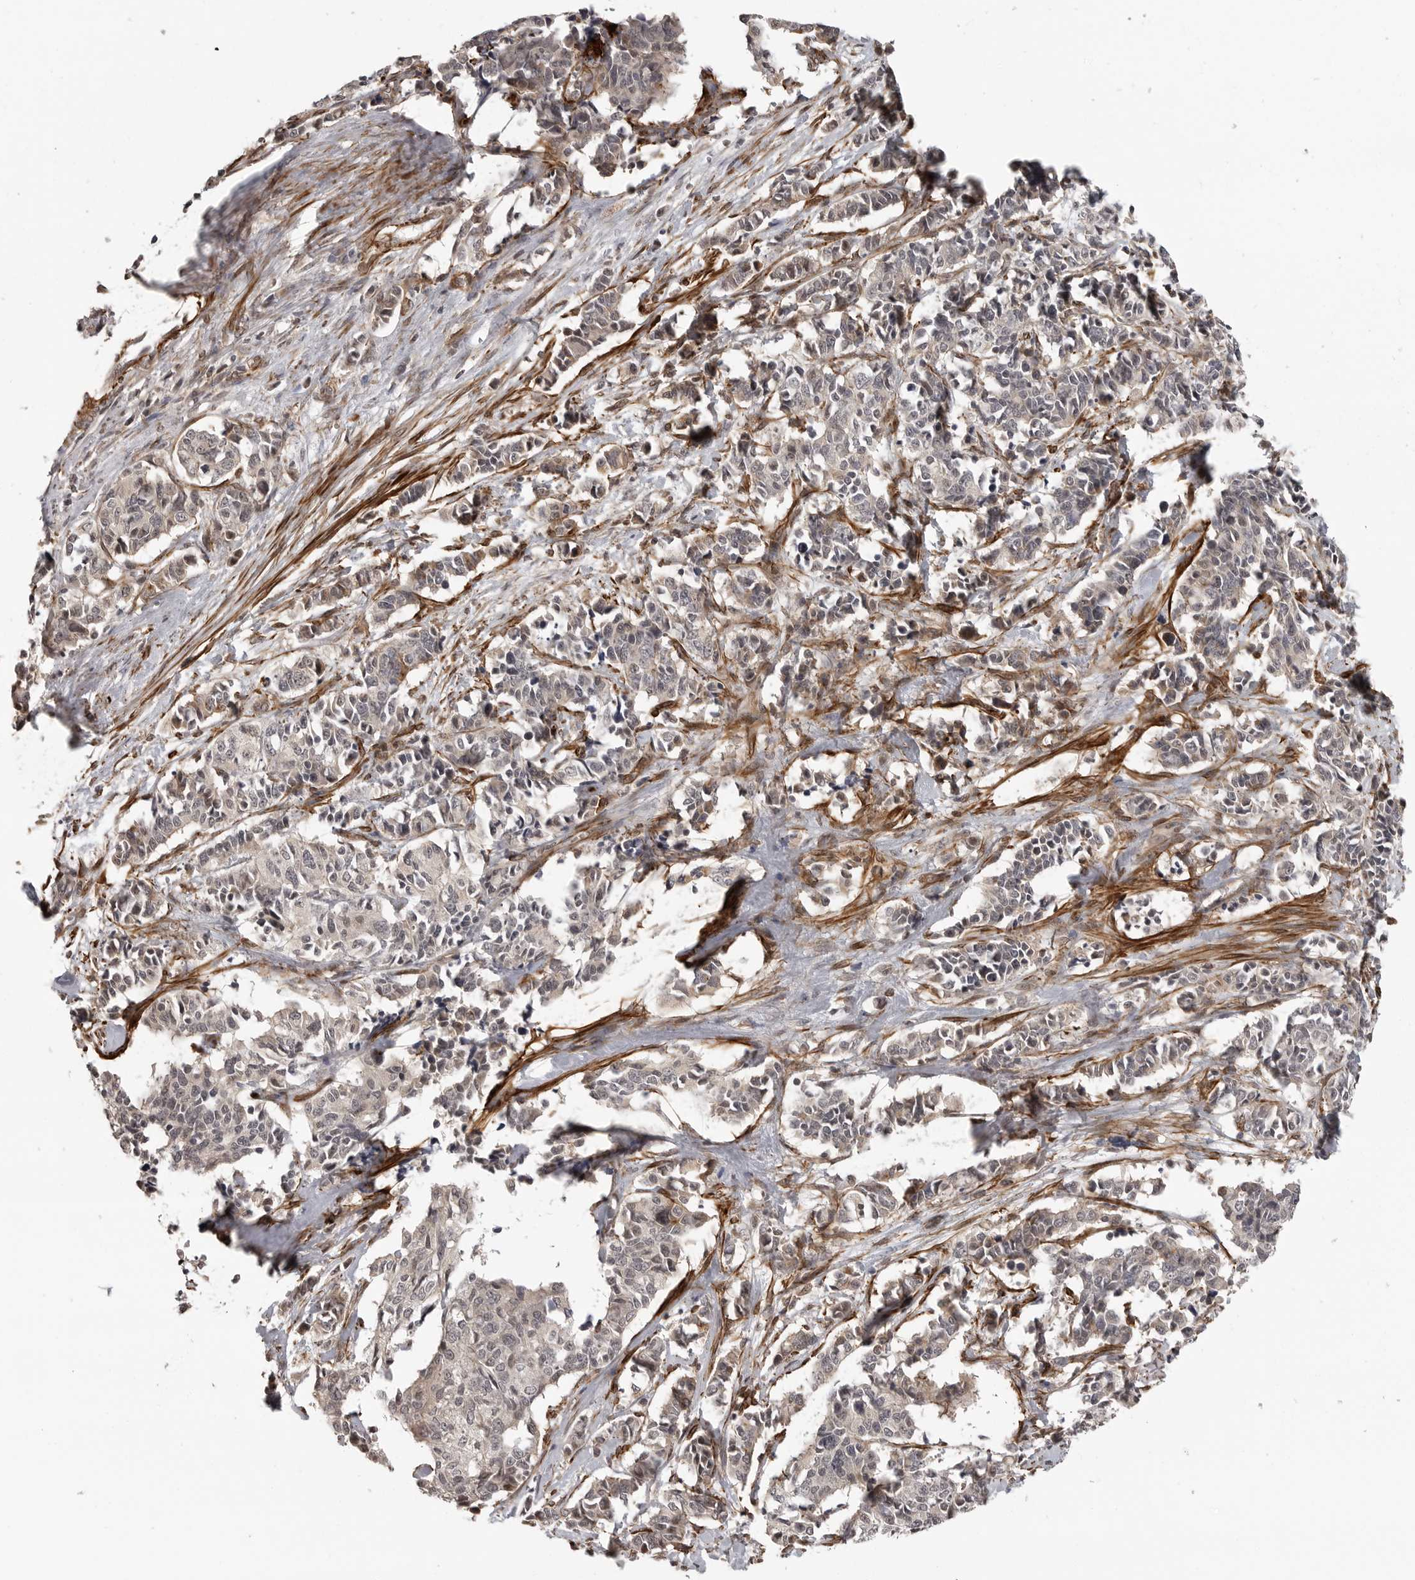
{"staining": {"intensity": "weak", "quantity": "<25%", "location": "cytoplasmic/membranous"}, "tissue": "cervical cancer", "cell_type": "Tumor cells", "image_type": "cancer", "snomed": [{"axis": "morphology", "description": "Normal tissue, NOS"}, {"axis": "morphology", "description": "Squamous cell carcinoma, NOS"}, {"axis": "topography", "description": "Cervix"}], "caption": "High power microscopy histopathology image of an immunohistochemistry (IHC) histopathology image of cervical cancer (squamous cell carcinoma), revealing no significant staining in tumor cells. (DAB (3,3'-diaminobenzidine) immunohistochemistry, high magnification).", "gene": "TUT4", "patient": {"sex": "female", "age": 35}}